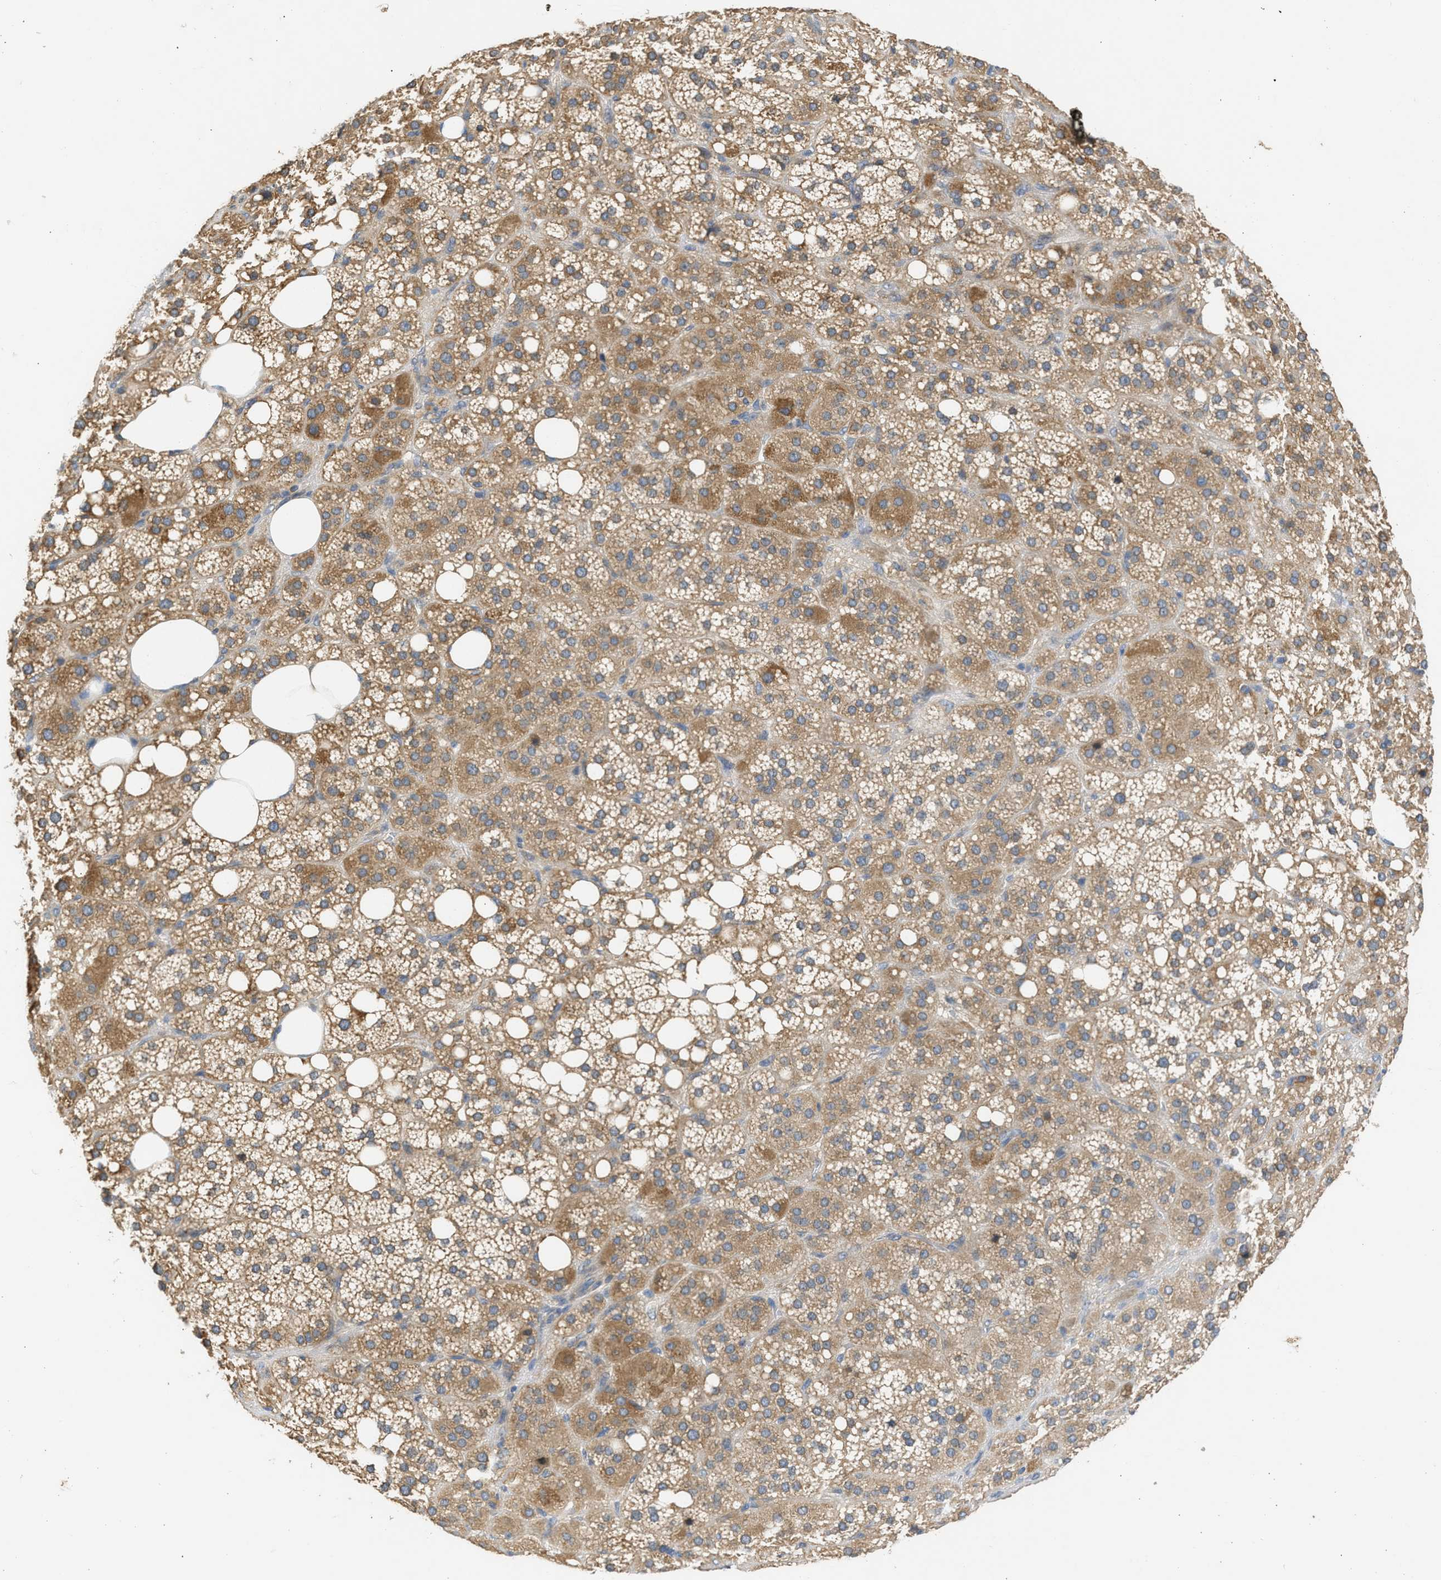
{"staining": {"intensity": "moderate", "quantity": ">75%", "location": "cytoplasmic/membranous"}, "tissue": "adrenal gland", "cell_type": "Glandular cells", "image_type": "normal", "snomed": [{"axis": "morphology", "description": "Normal tissue, NOS"}, {"axis": "topography", "description": "Adrenal gland"}], "caption": "DAB (3,3'-diaminobenzidine) immunohistochemical staining of benign human adrenal gland demonstrates moderate cytoplasmic/membranous protein staining in approximately >75% of glandular cells. (DAB IHC, brown staining for protein, blue staining for nuclei).", "gene": "CYP1A1", "patient": {"sex": "female", "age": 59}}